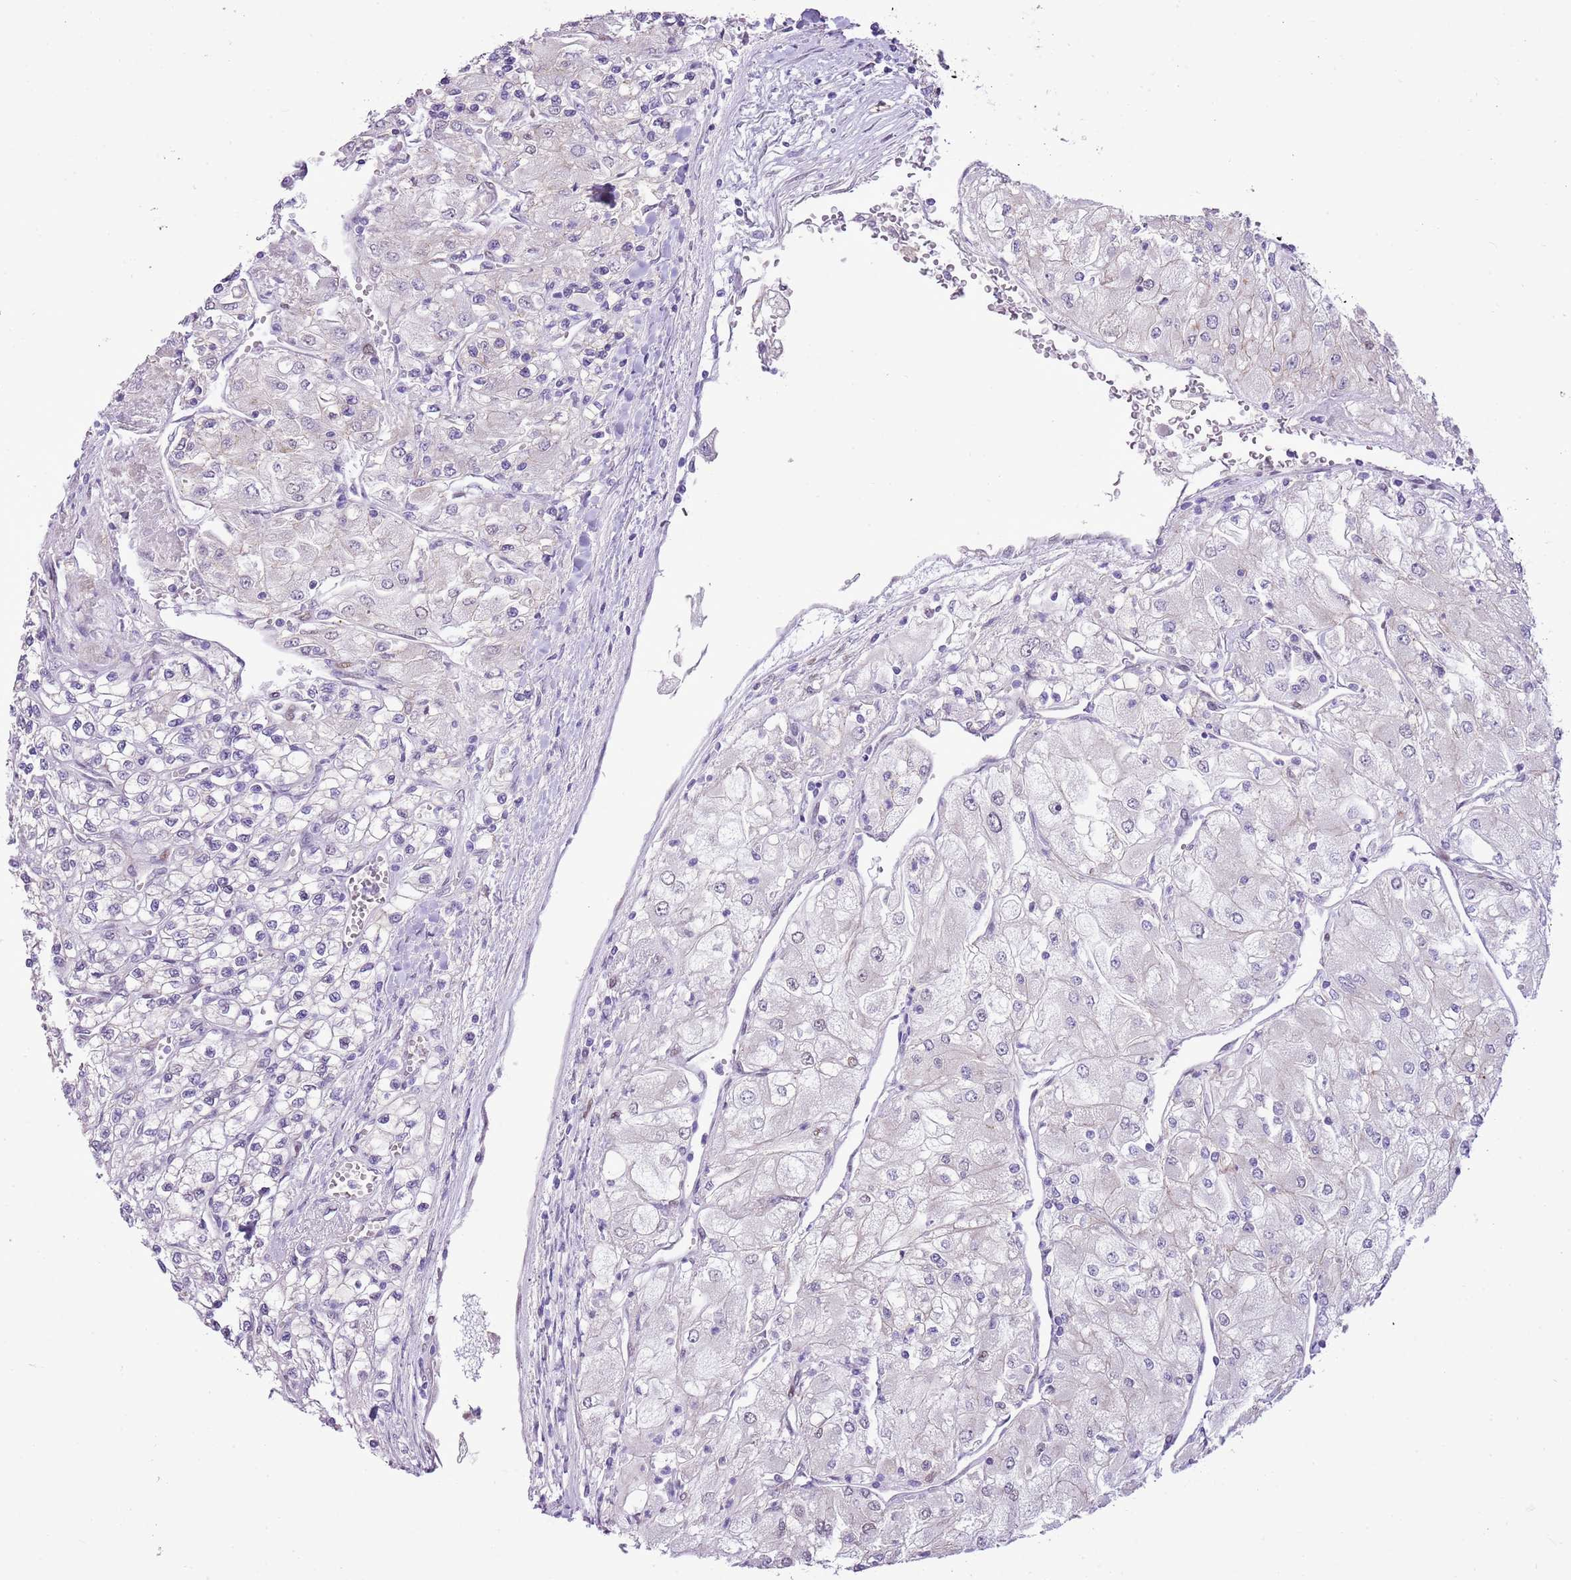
{"staining": {"intensity": "negative", "quantity": "none", "location": "none"}, "tissue": "renal cancer", "cell_type": "Tumor cells", "image_type": "cancer", "snomed": [{"axis": "morphology", "description": "Adenocarcinoma, NOS"}, {"axis": "topography", "description": "Kidney"}], "caption": "Immunohistochemistry photomicrograph of renal cancer (adenocarcinoma) stained for a protein (brown), which reveals no staining in tumor cells.", "gene": "NACC2", "patient": {"sex": "male", "age": 80}}